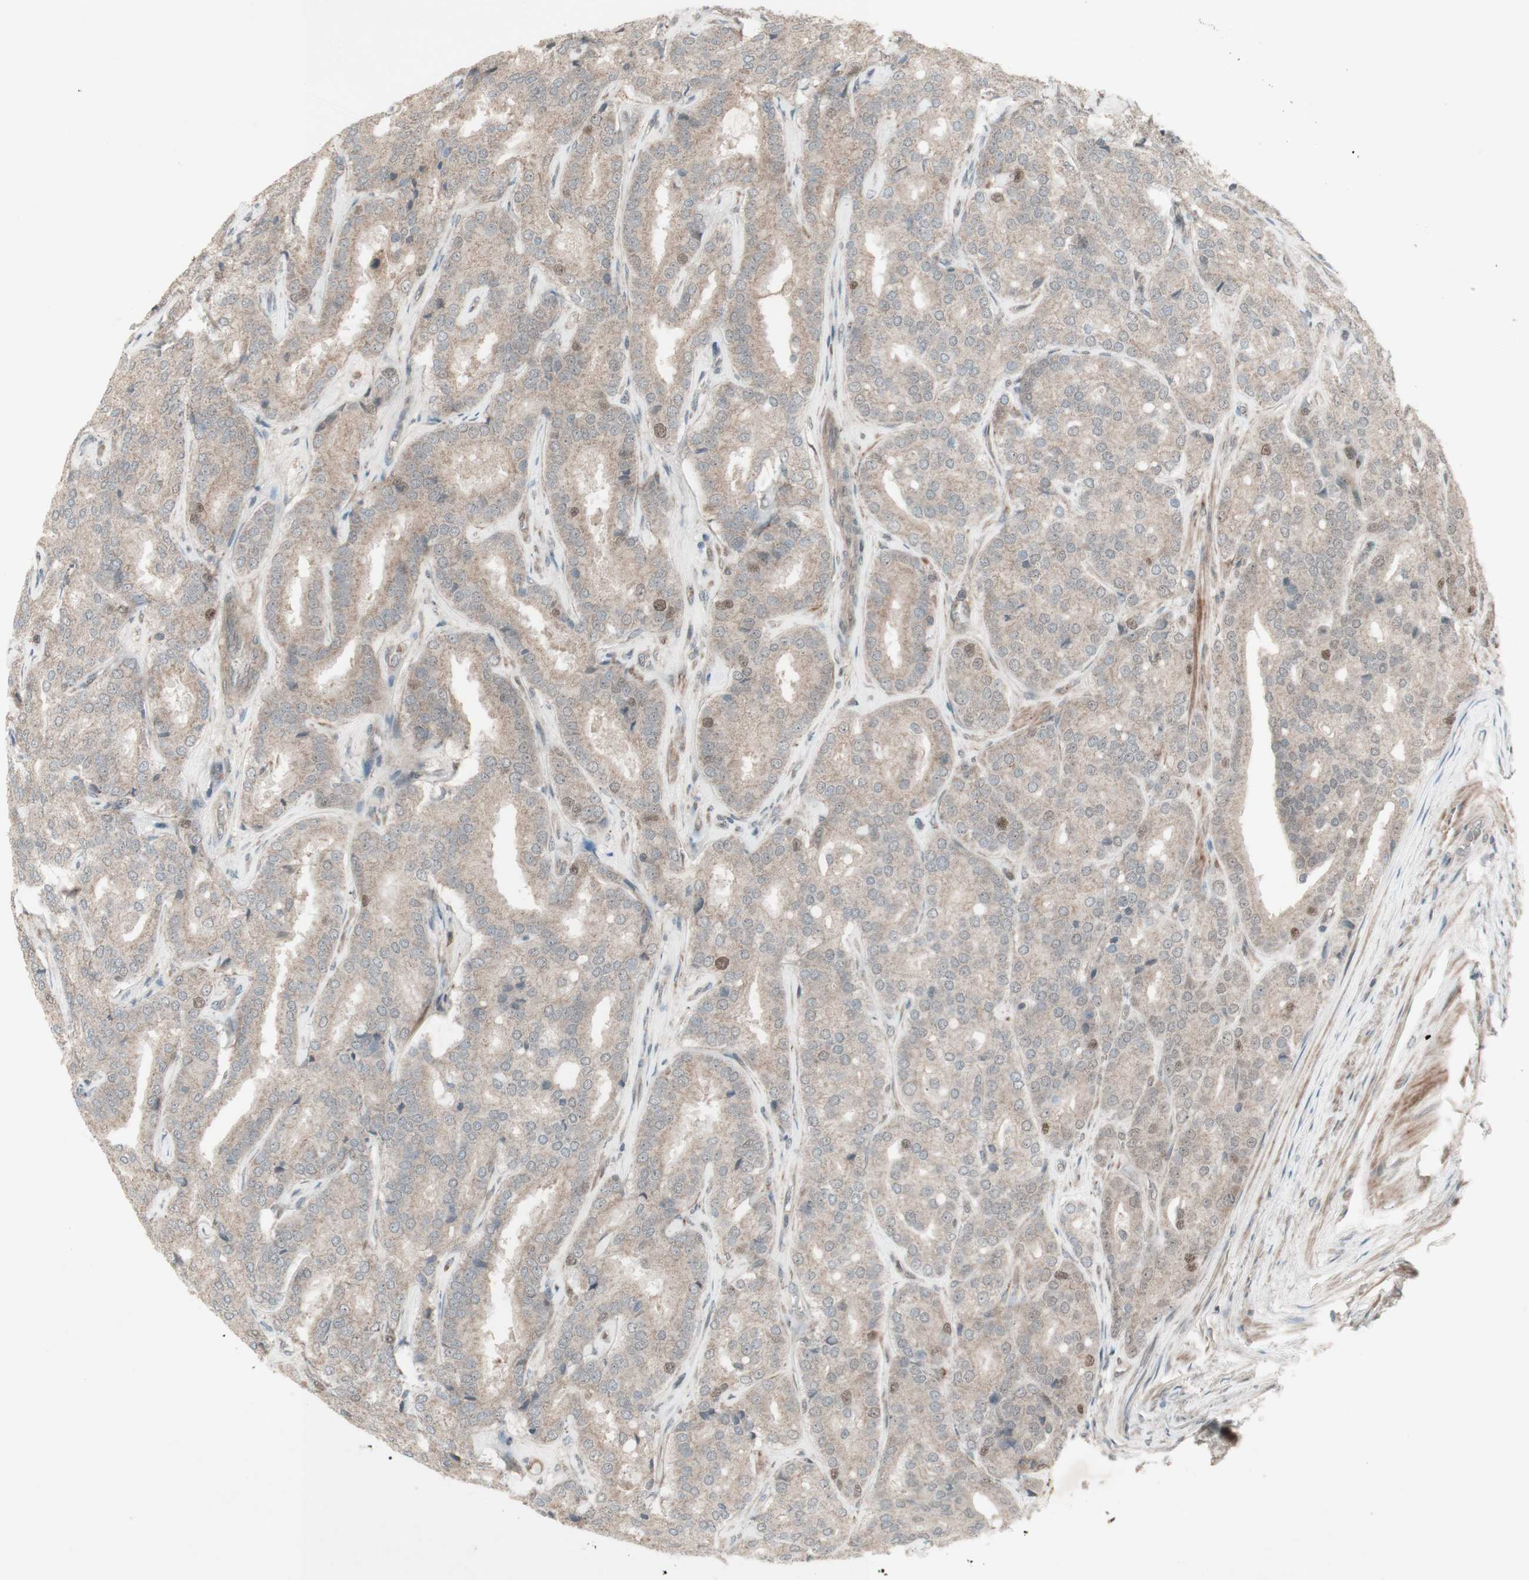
{"staining": {"intensity": "weak", "quantity": ">75%", "location": "cytoplasmic/membranous,nuclear"}, "tissue": "prostate cancer", "cell_type": "Tumor cells", "image_type": "cancer", "snomed": [{"axis": "morphology", "description": "Adenocarcinoma, High grade"}, {"axis": "topography", "description": "Prostate"}], "caption": "A histopathology image showing weak cytoplasmic/membranous and nuclear positivity in about >75% of tumor cells in prostate cancer (adenocarcinoma (high-grade)), as visualized by brown immunohistochemical staining.", "gene": "MSH6", "patient": {"sex": "male", "age": 65}}